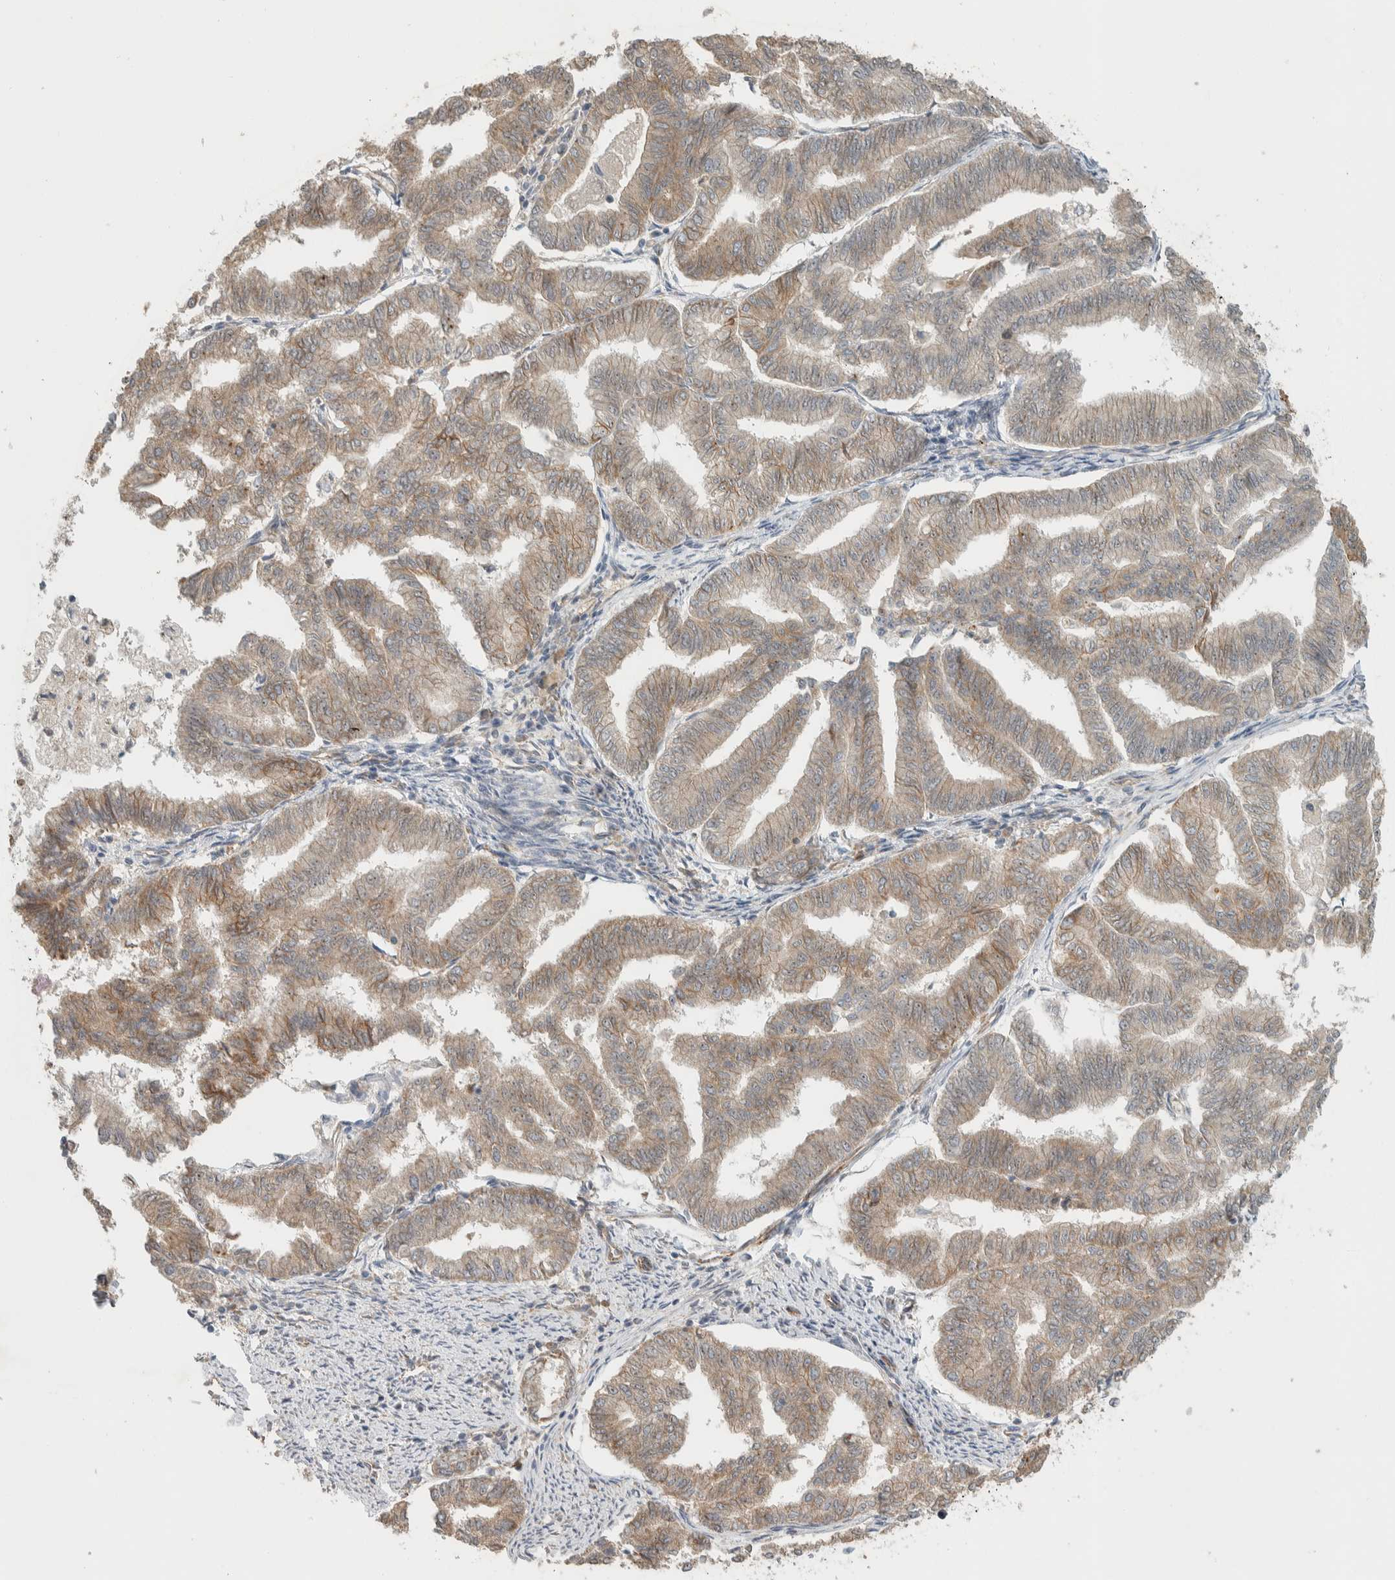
{"staining": {"intensity": "moderate", "quantity": "<25%", "location": "cytoplasmic/membranous"}, "tissue": "endometrial cancer", "cell_type": "Tumor cells", "image_type": "cancer", "snomed": [{"axis": "morphology", "description": "Adenocarcinoma, NOS"}, {"axis": "topography", "description": "Endometrium"}], "caption": "This is an image of immunohistochemistry (IHC) staining of adenocarcinoma (endometrial), which shows moderate positivity in the cytoplasmic/membranous of tumor cells.", "gene": "DEPTOR", "patient": {"sex": "female", "age": 79}}